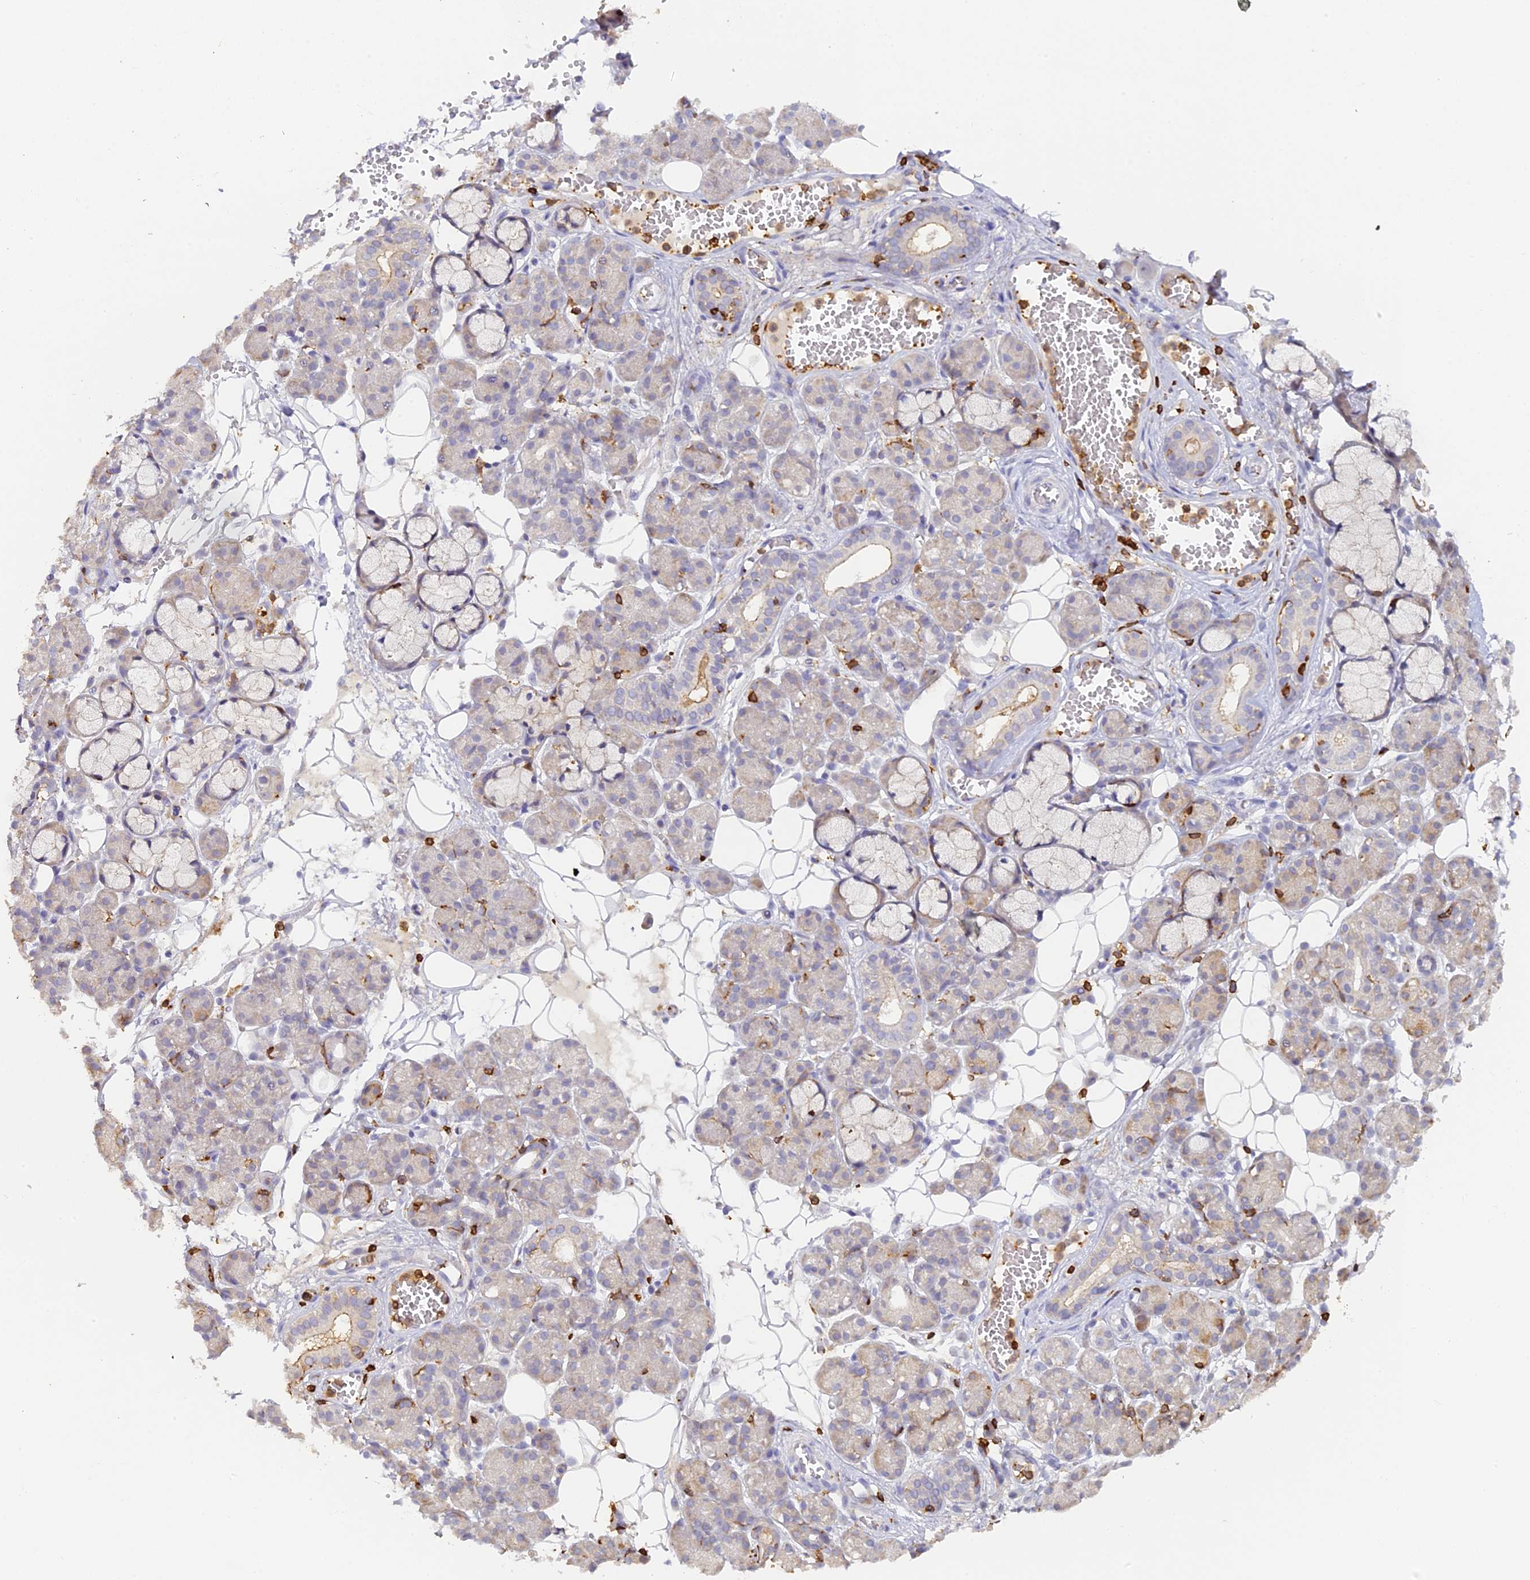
{"staining": {"intensity": "weak", "quantity": "<25%", "location": "cytoplasmic/membranous"}, "tissue": "salivary gland", "cell_type": "Glandular cells", "image_type": "normal", "snomed": [{"axis": "morphology", "description": "Normal tissue, NOS"}, {"axis": "topography", "description": "Salivary gland"}], "caption": "Immunohistochemical staining of unremarkable human salivary gland shows no significant staining in glandular cells. Brightfield microscopy of immunohistochemistry (IHC) stained with DAB (brown) and hematoxylin (blue), captured at high magnification.", "gene": "FYB1", "patient": {"sex": "male", "age": 63}}